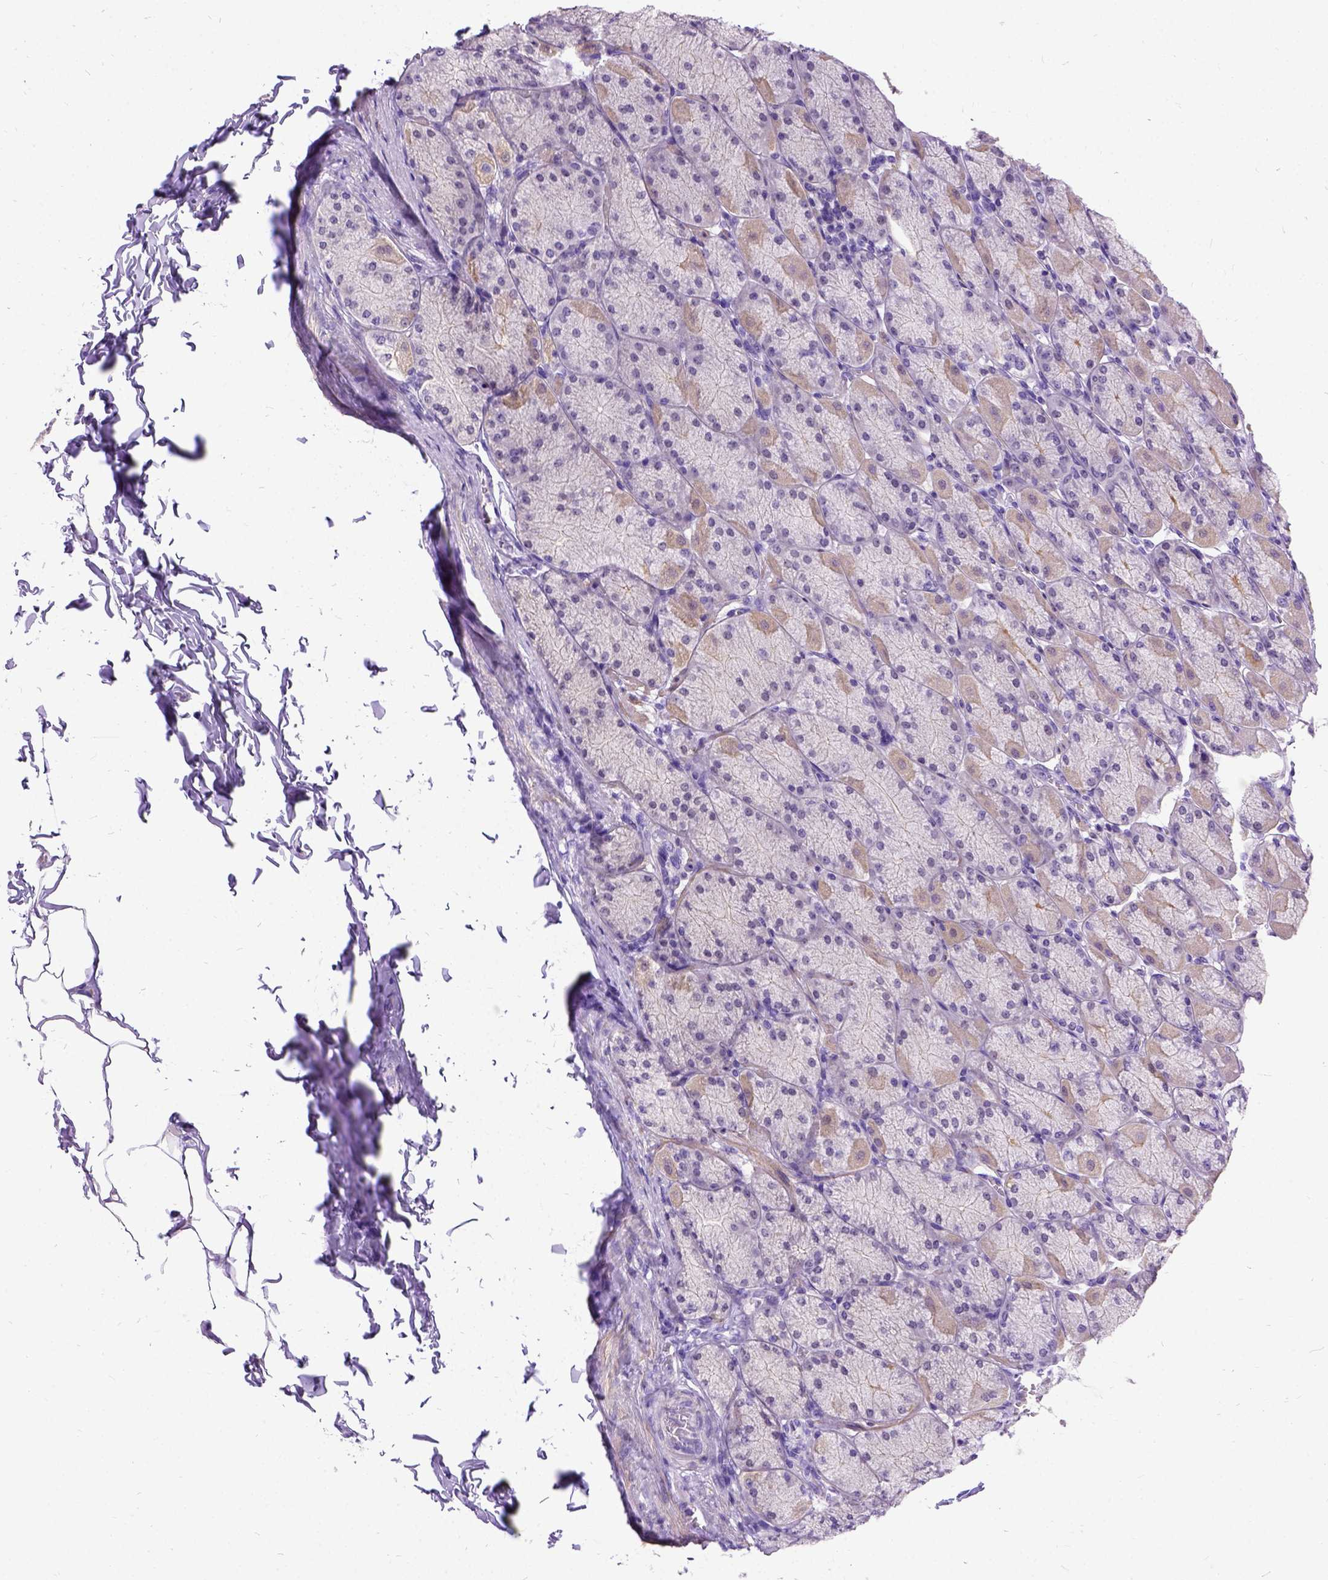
{"staining": {"intensity": "negative", "quantity": "none", "location": "none"}, "tissue": "stomach", "cell_type": "Glandular cells", "image_type": "normal", "snomed": [{"axis": "morphology", "description": "Normal tissue, NOS"}, {"axis": "topography", "description": "Stomach, upper"}], "caption": "This is a photomicrograph of IHC staining of normal stomach, which shows no expression in glandular cells.", "gene": "ENSG00000254979", "patient": {"sex": "female", "age": 56}}